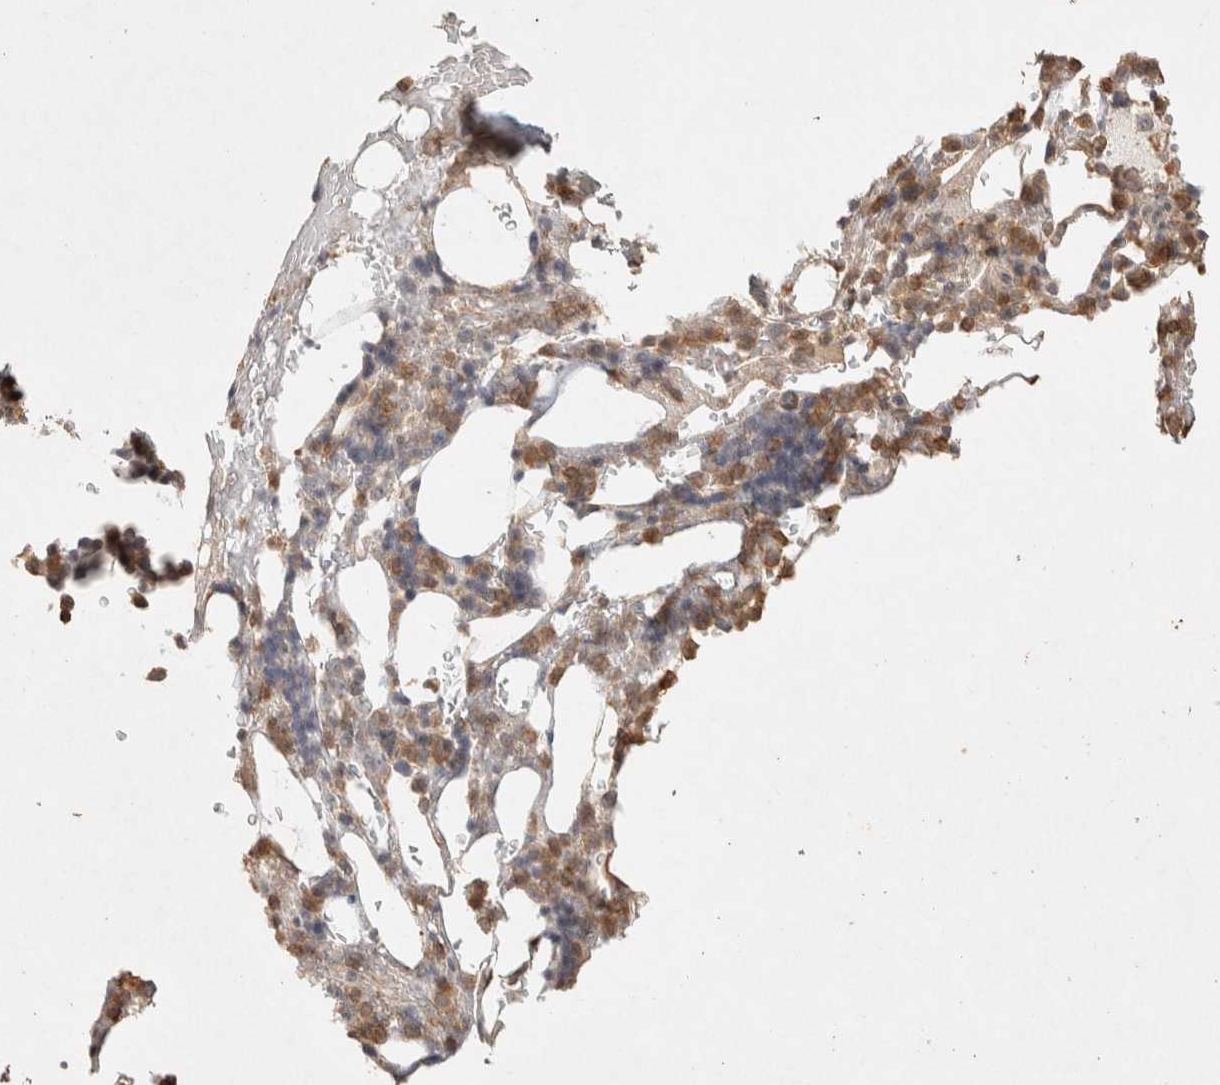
{"staining": {"intensity": "moderate", "quantity": "25%-75%", "location": "cytoplasmic/membranous"}, "tissue": "bone marrow", "cell_type": "Hematopoietic cells", "image_type": "normal", "snomed": [{"axis": "morphology", "description": "Normal tissue, NOS"}, {"axis": "topography", "description": "Bone marrow"}], "caption": "Immunohistochemistry (IHC) micrograph of unremarkable bone marrow: bone marrow stained using immunohistochemistry (IHC) reveals medium levels of moderate protein expression localized specifically in the cytoplasmic/membranous of hematopoietic cells, appearing as a cytoplasmic/membranous brown color.", "gene": "RAC2", "patient": {"sex": "female", "age": 81}}